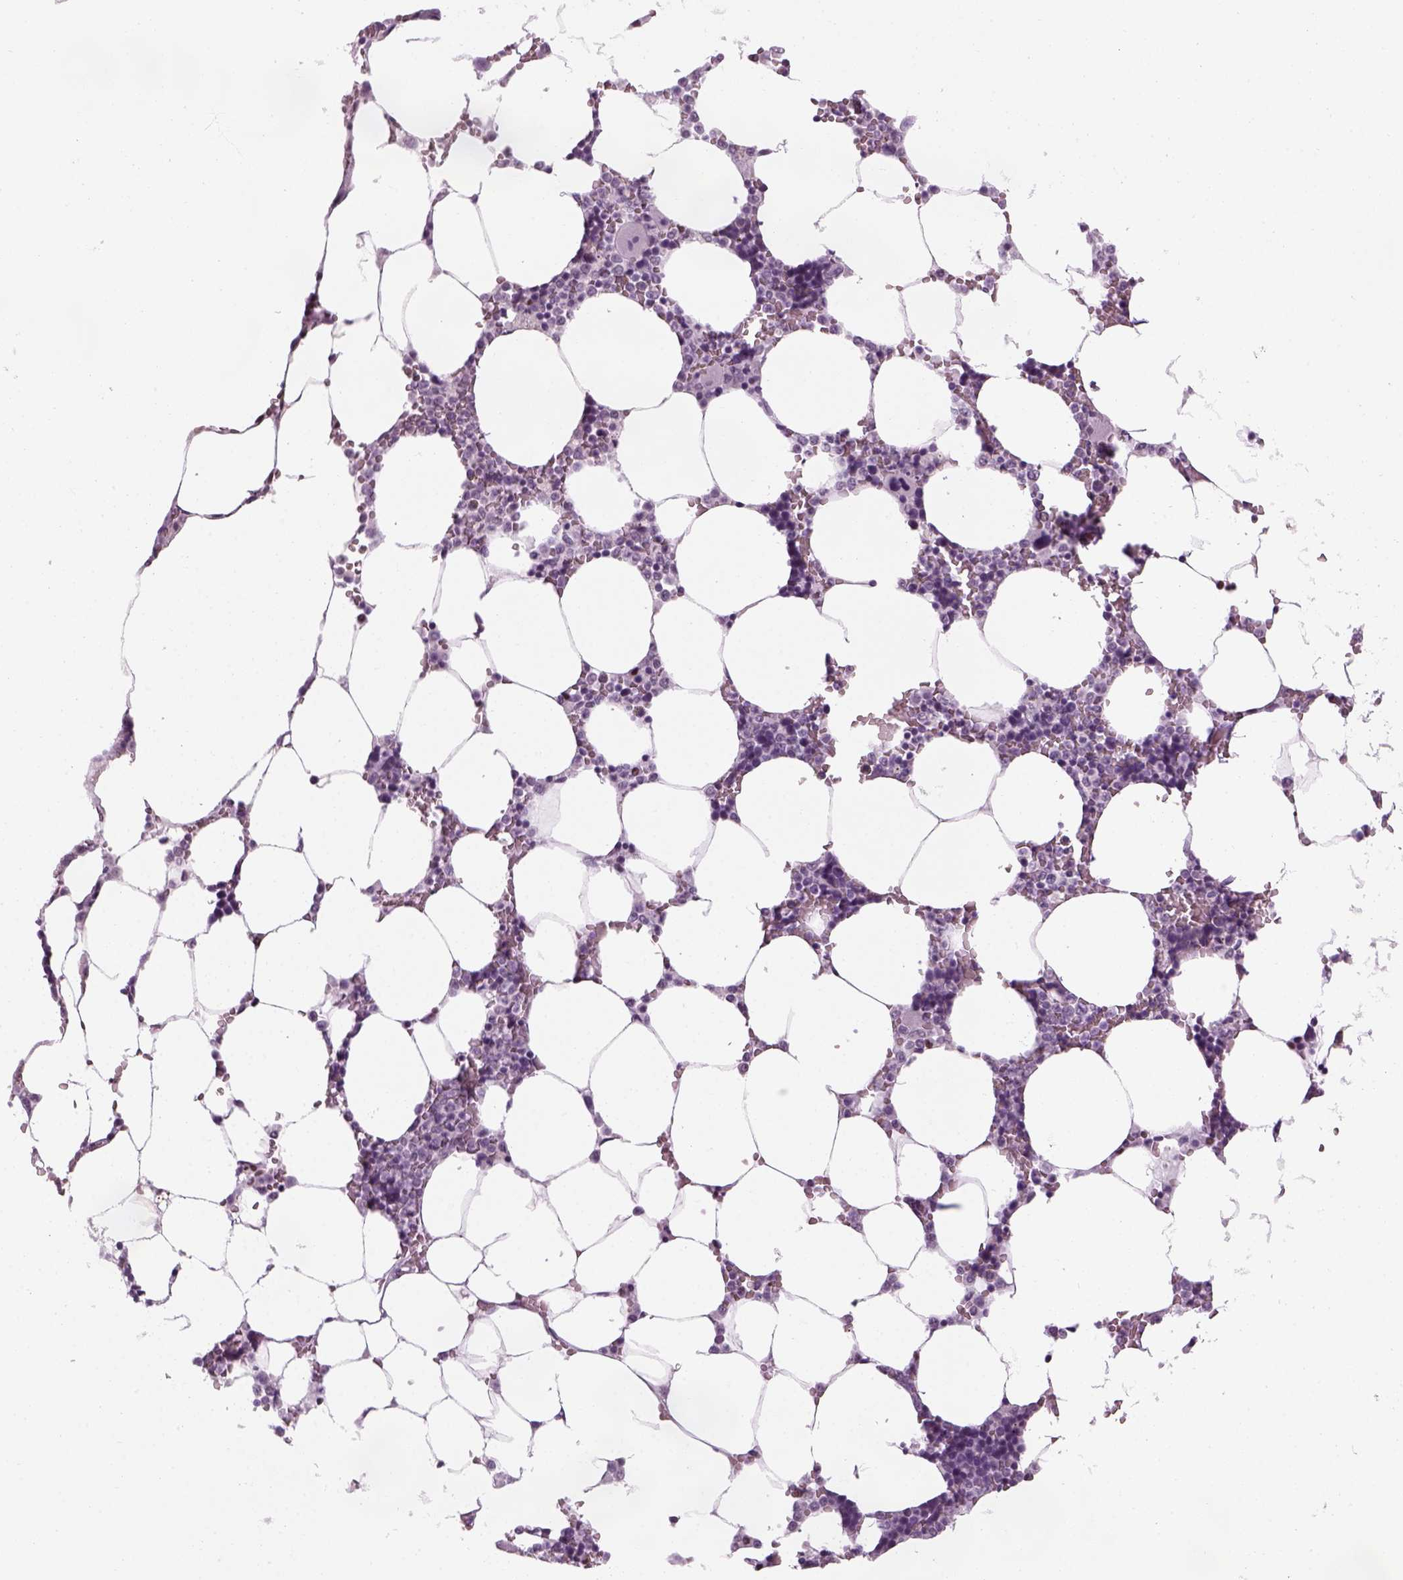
{"staining": {"intensity": "negative", "quantity": "none", "location": "none"}, "tissue": "bone marrow", "cell_type": "Hematopoietic cells", "image_type": "normal", "snomed": [{"axis": "morphology", "description": "Normal tissue, NOS"}, {"axis": "topography", "description": "Bone marrow"}], "caption": "Immunohistochemistry image of unremarkable bone marrow: human bone marrow stained with DAB (3,3'-diaminobenzidine) exhibits no significant protein staining in hematopoietic cells. (Stains: DAB (3,3'-diaminobenzidine) immunohistochemistry with hematoxylin counter stain, Microscopy: brightfield microscopy at high magnification).", "gene": "KCNG2", "patient": {"sex": "female", "age": 52}}